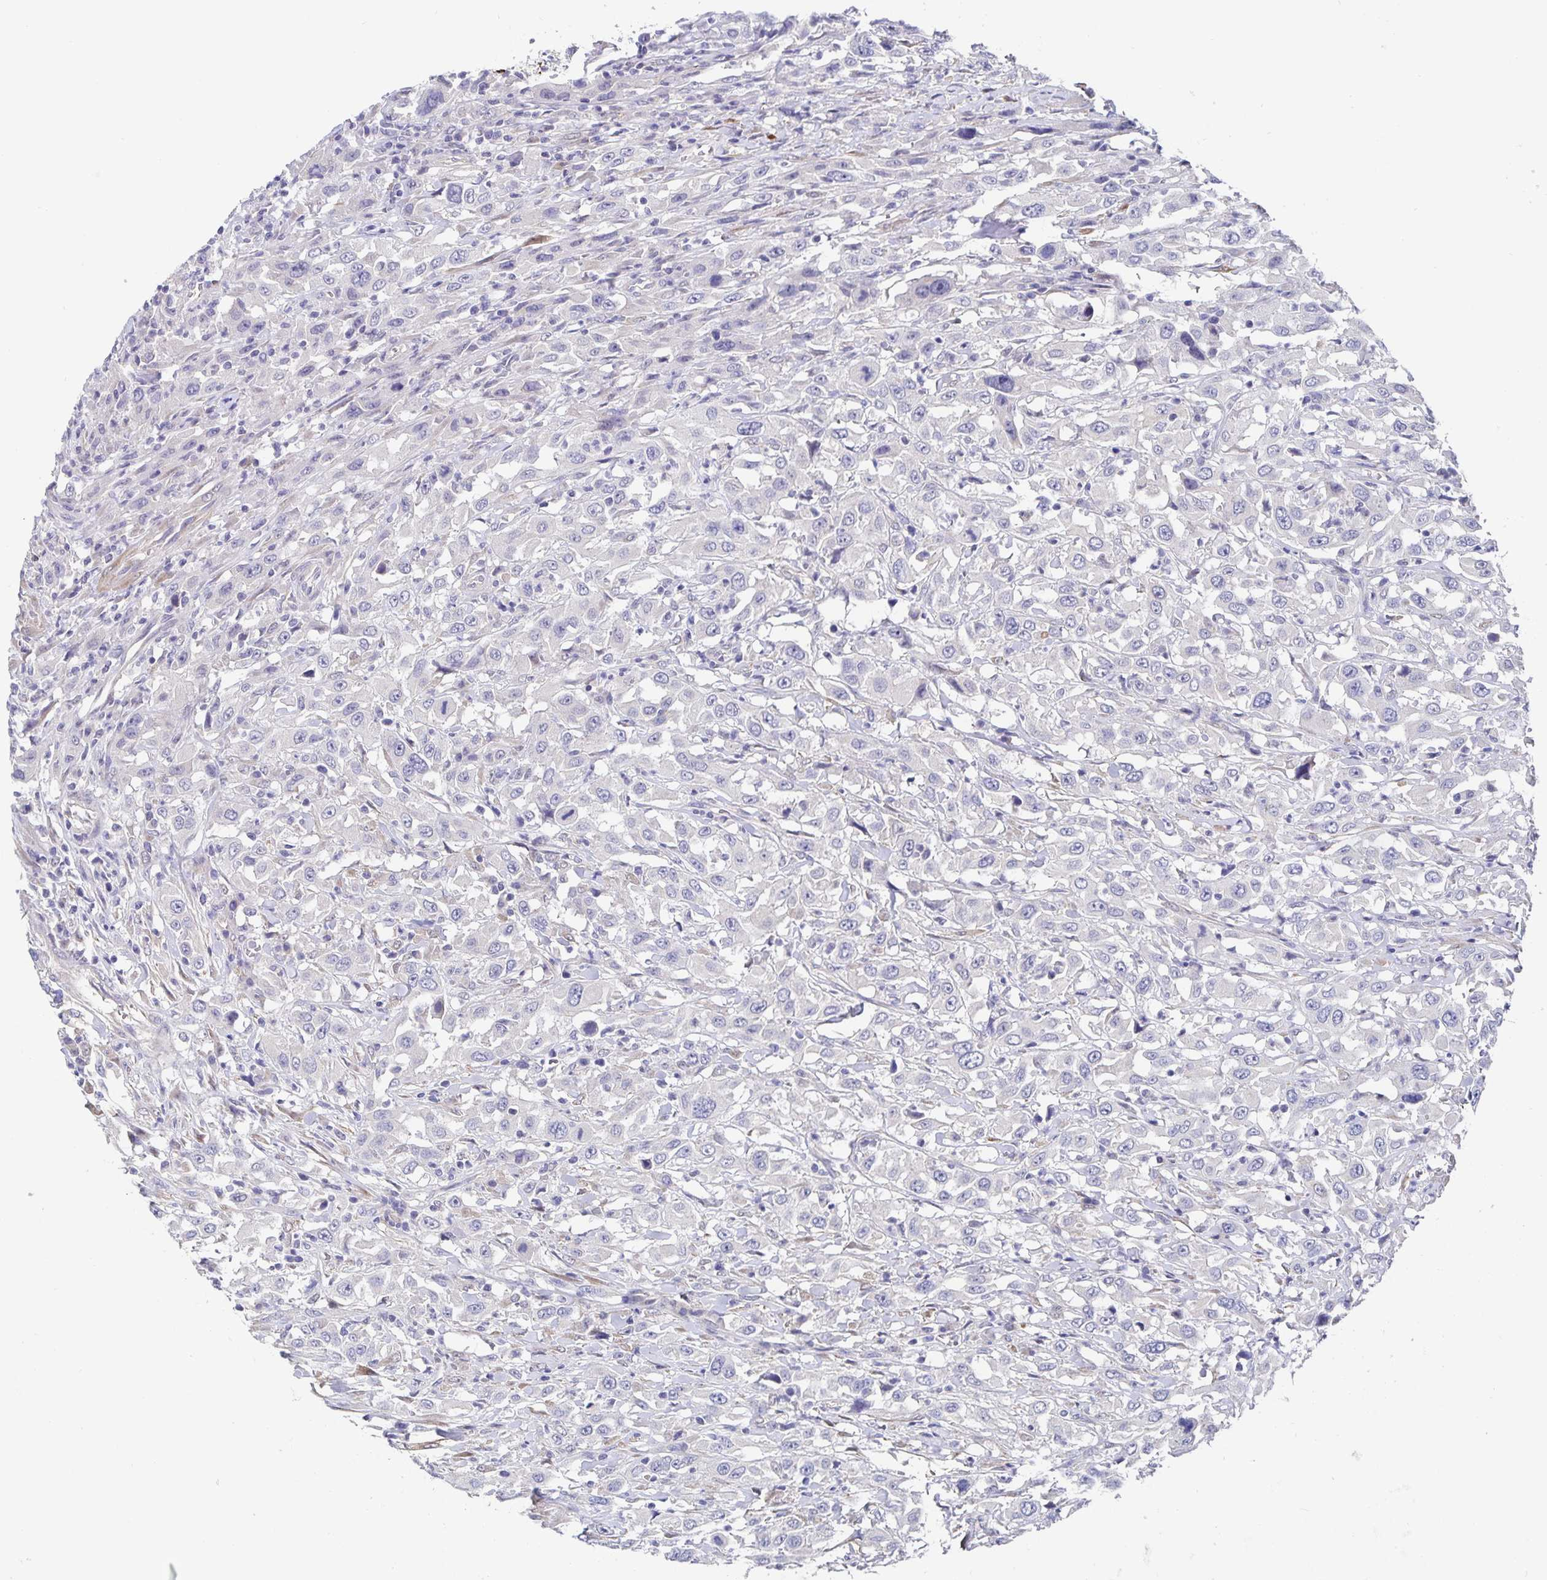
{"staining": {"intensity": "negative", "quantity": "none", "location": "none"}, "tissue": "urothelial cancer", "cell_type": "Tumor cells", "image_type": "cancer", "snomed": [{"axis": "morphology", "description": "Urothelial carcinoma, High grade"}, {"axis": "topography", "description": "Urinary bladder"}], "caption": "Tumor cells show no significant expression in high-grade urothelial carcinoma.", "gene": "ZIK1", "patient": {"sex": "male", "age": 61}}